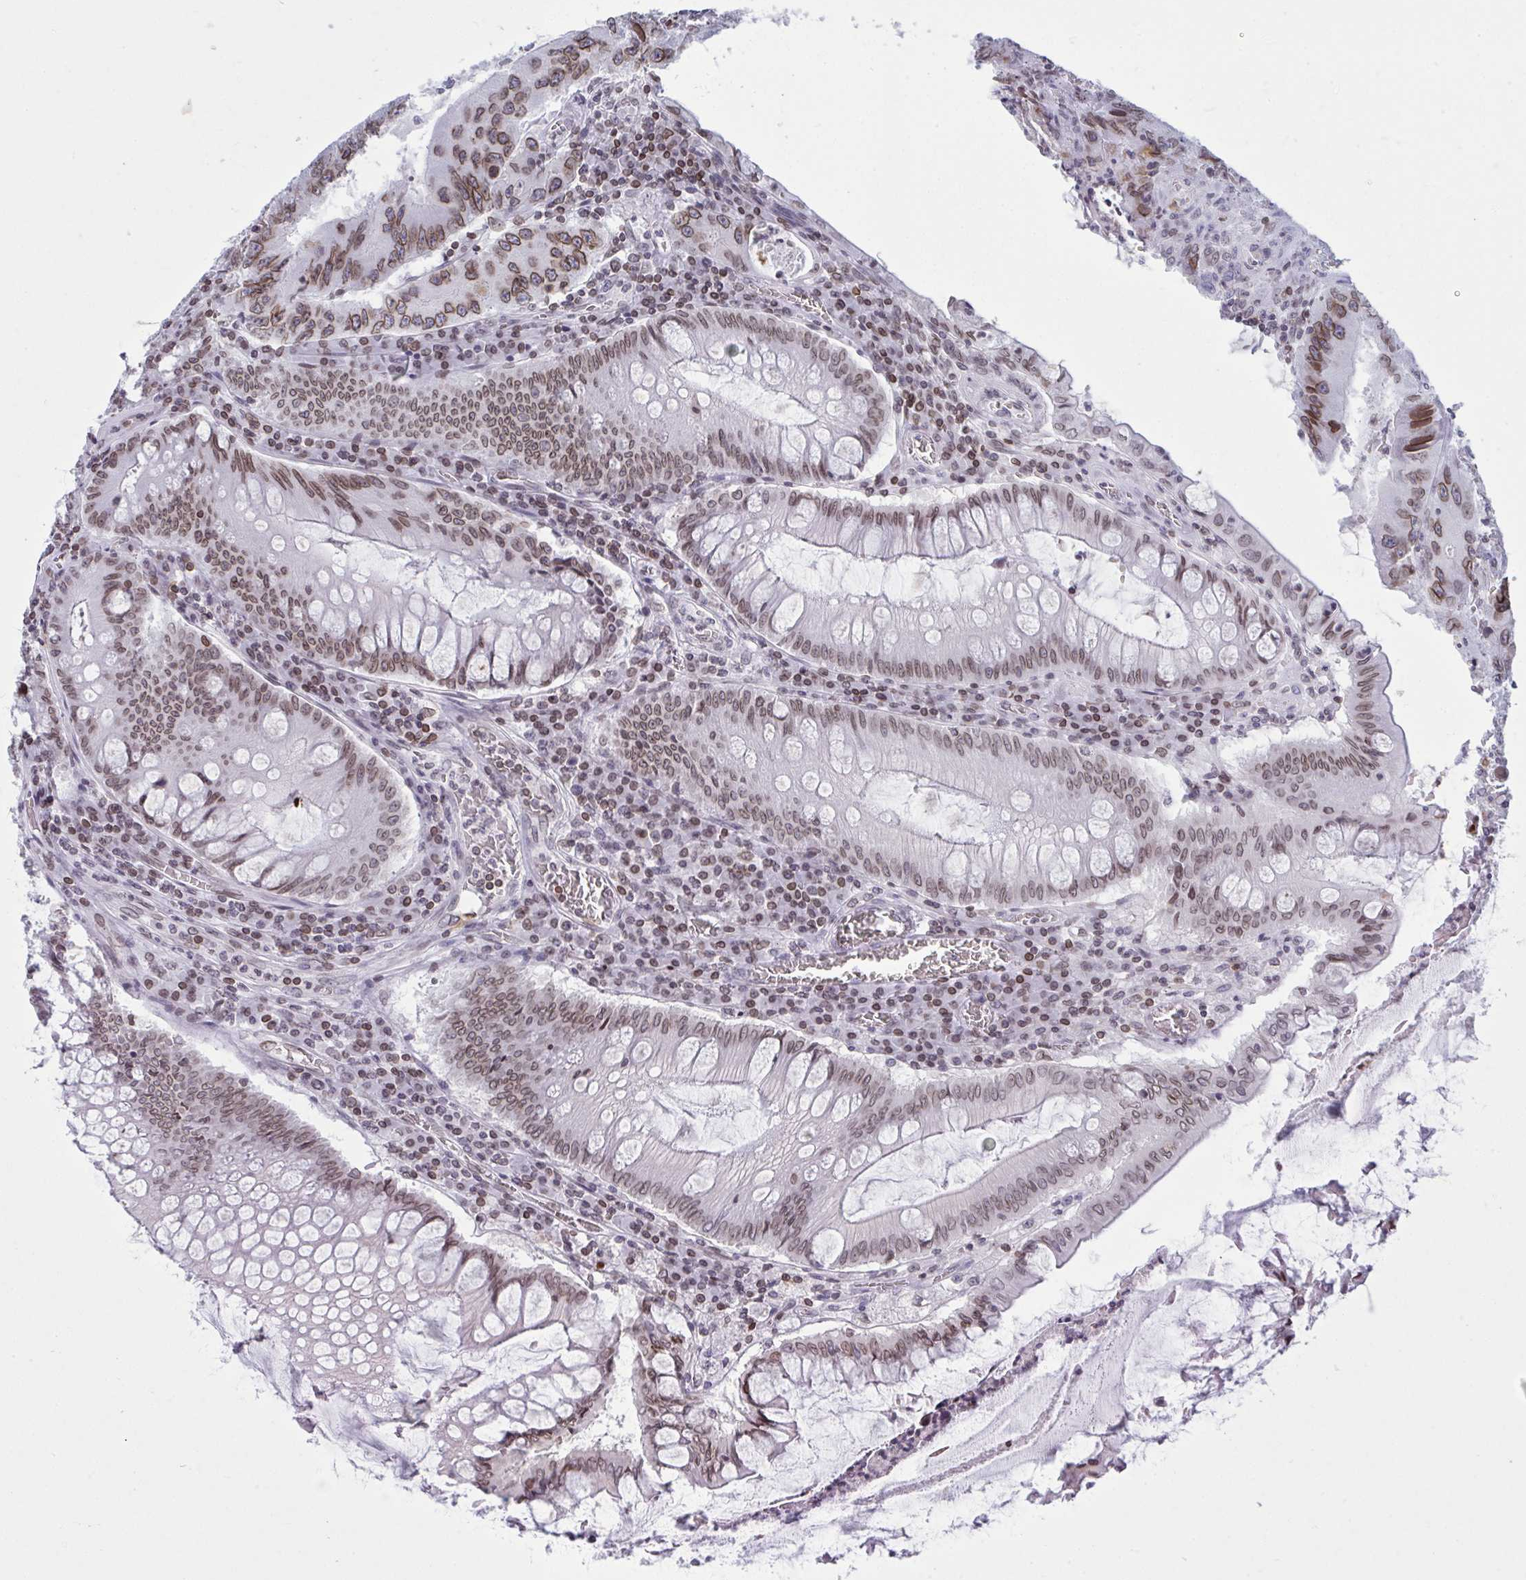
{"staining": {"intensity": "moderate", "quantity": ">75%", "location": "cytoplasmic/membranous,nuclear"}, "tissue": "colorectal cancer", "cell_type": "Tumor cells", "image_type": "cancer", "snomed": [{"axis": "morphology", "description": "Adenocarcinoma, NOS"}, {"axis": "topography", "description": "Colon"}], "caption": "The photomicrograph demonstrates immunohistochemical staining of adenocarcinoma (colorectal). There is moderate cytoplasmic/membranous and nuclear positivity is present in approximately >75% of tumor cells.", "gene": "LMNB2", "patient": {"sex": "male", "age": 53}}